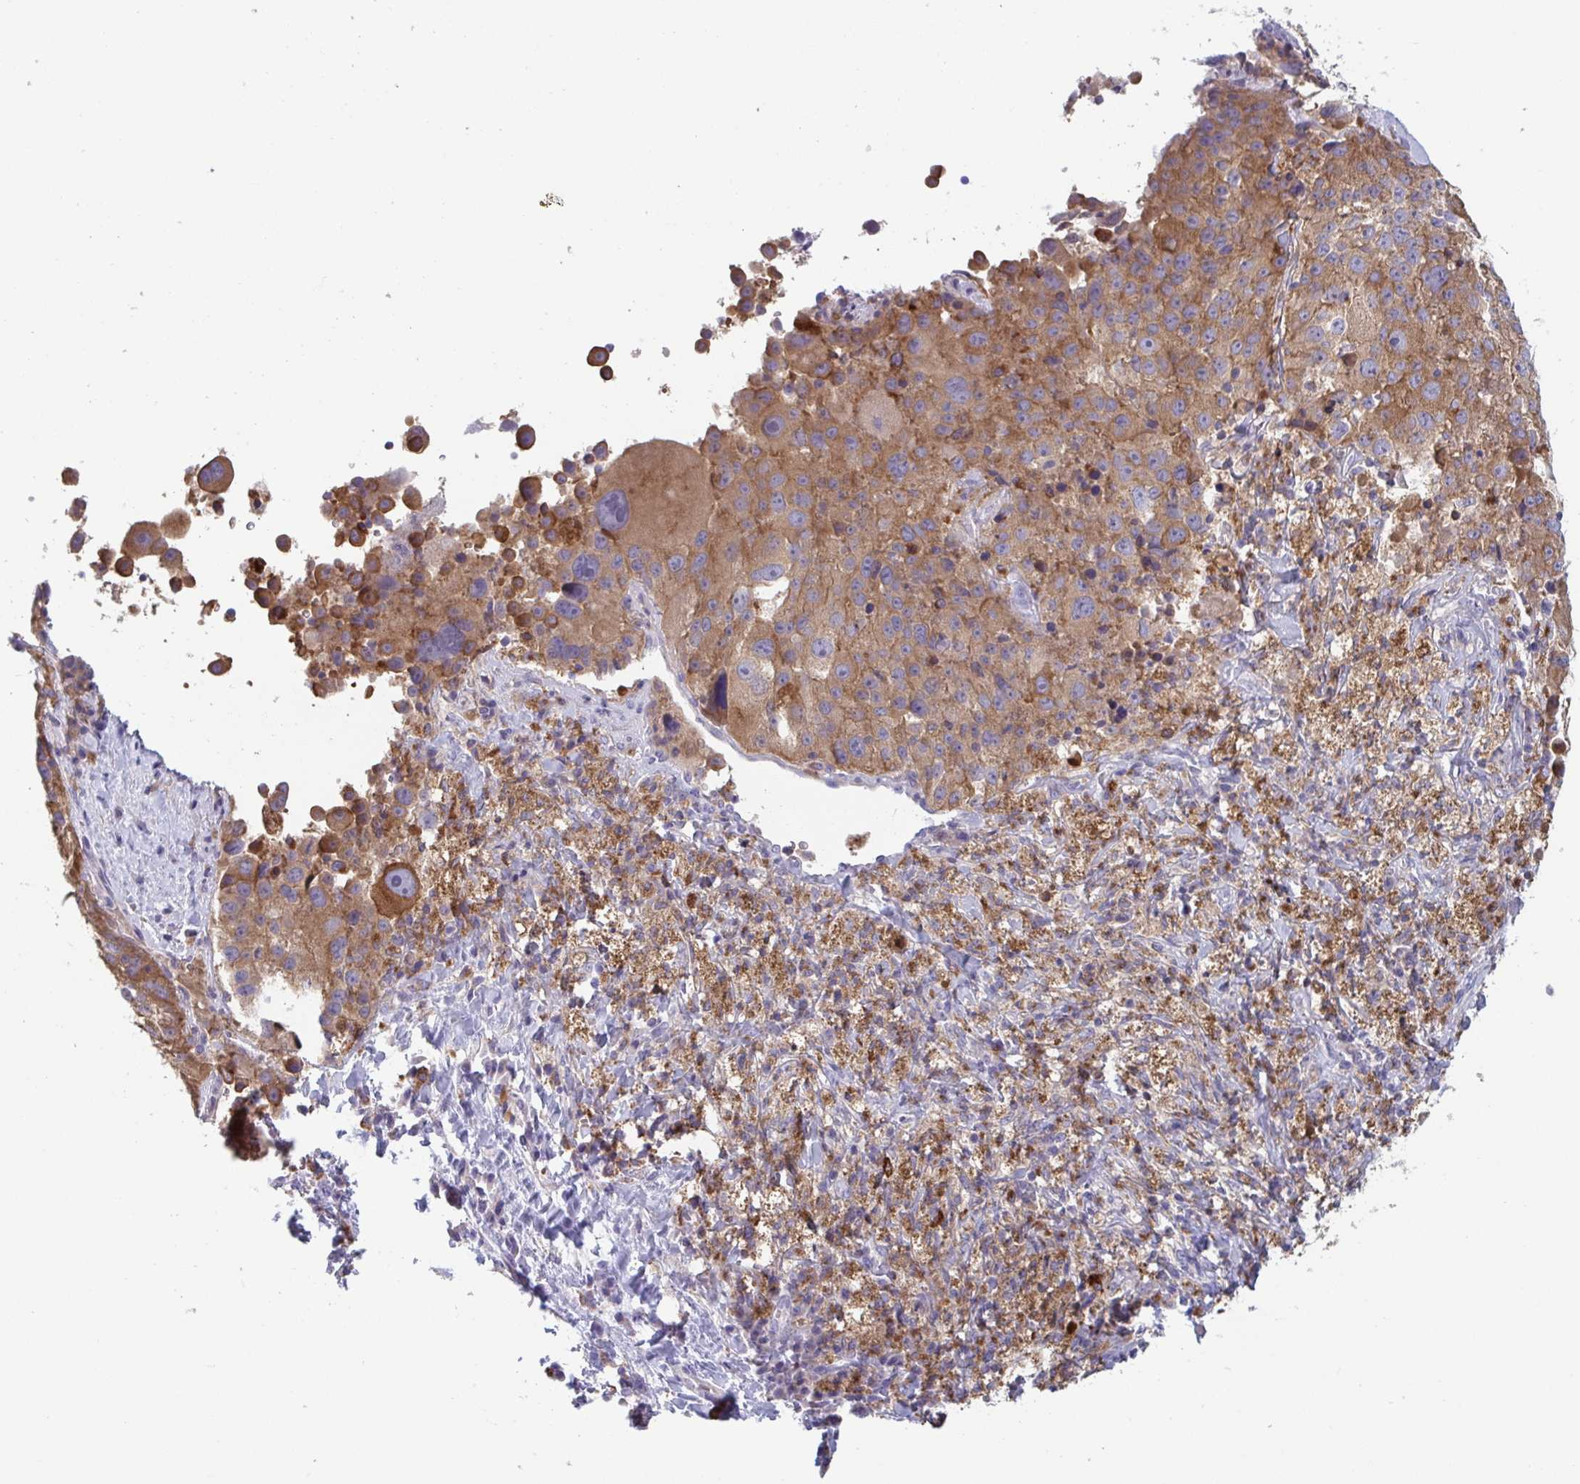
{"staining": {"intensity": "moderate", "quantity": ">75%", "location": "cytoplasmic/membranous"}, "tissue": "melanoma", "cell_type": "Tumor cells", "image_type": "cancer", "snomed": [{"axis": "morphology", "description": "Malignant melanoma, Metastatic site"}, {"axis": "topography", "description": "Lymph node"}], "caption": "Malignant melanoma (metastatic site) stained with IHC reveals moderate cytoplasmic/membranous expression in about >75% of tumor cells.", "gene": "NIPSNAP1", "patient": {"sex": "male", "age": 62}}